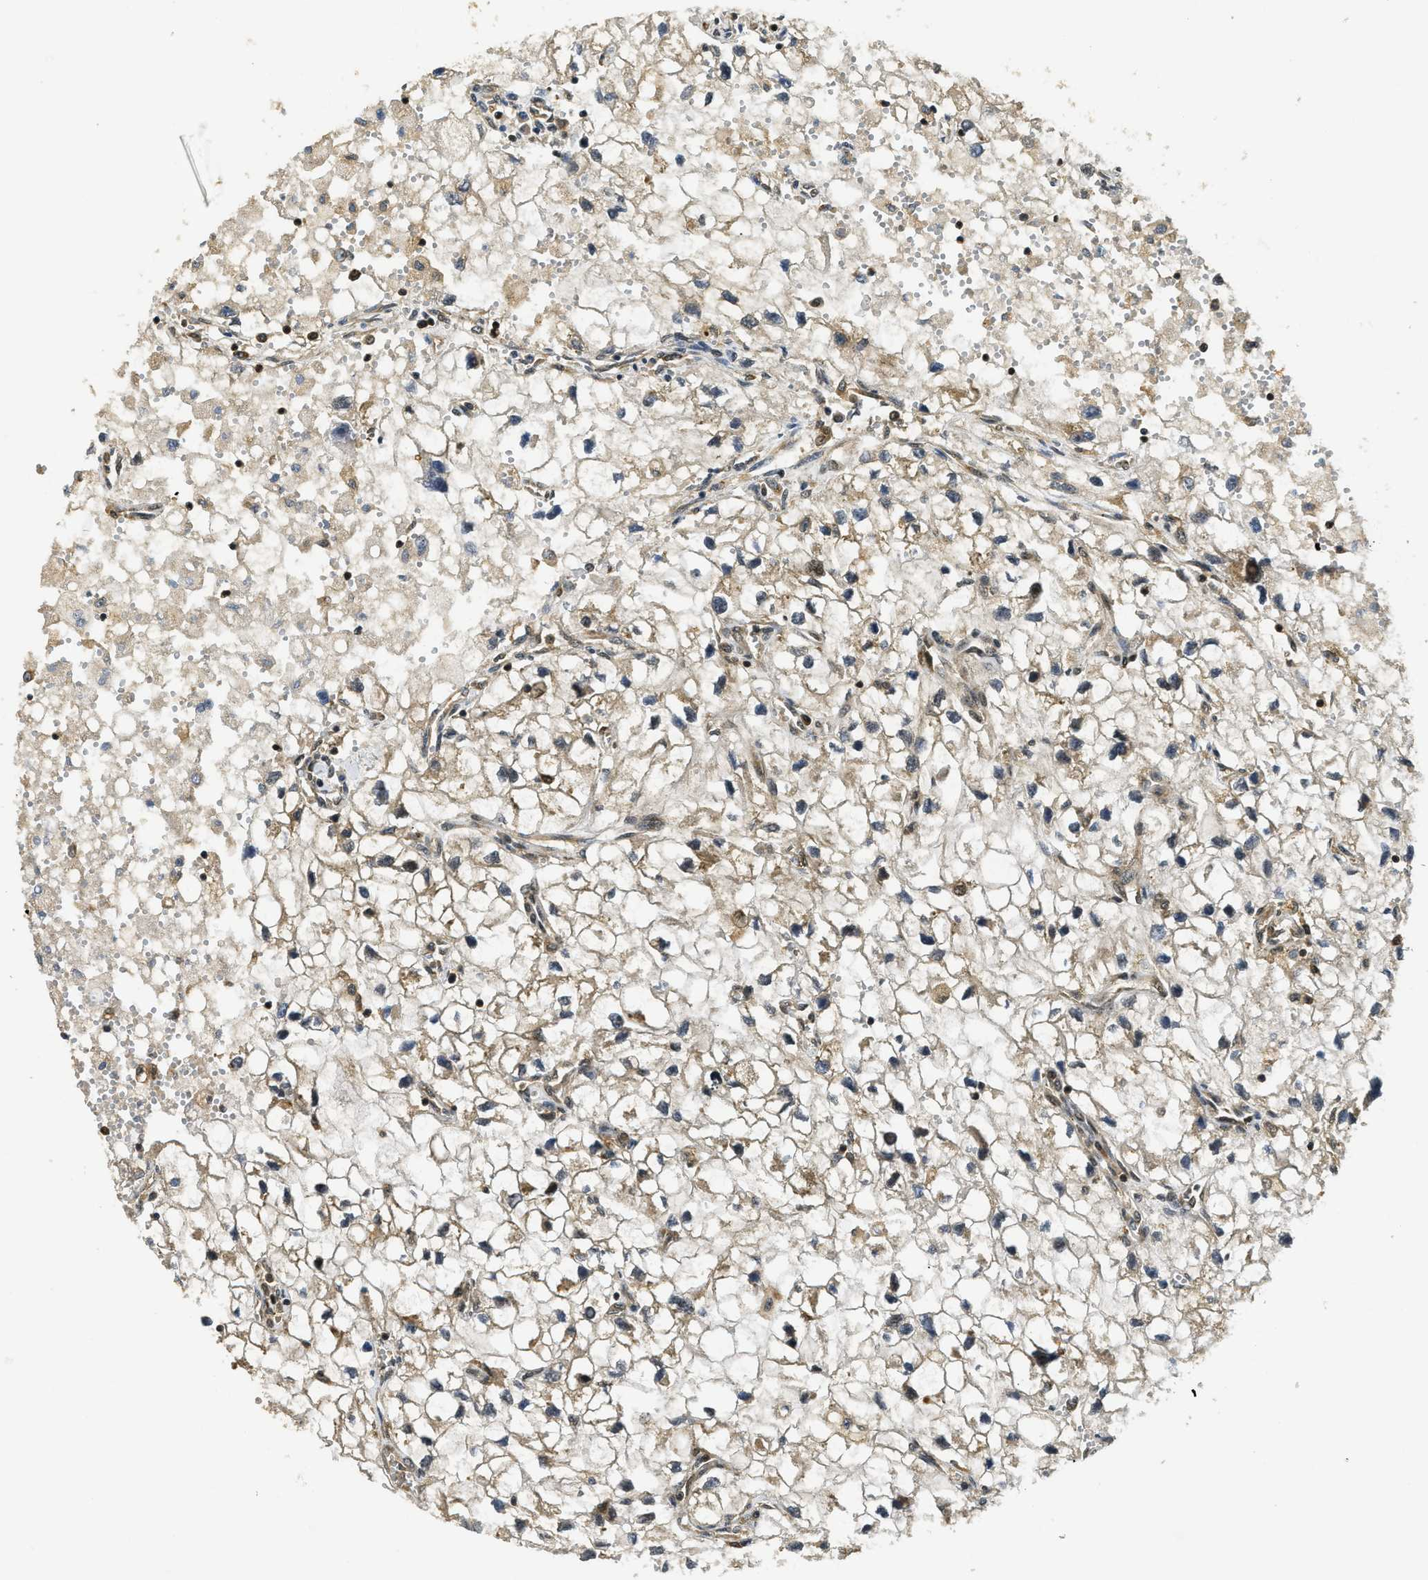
{"staining": {"intensity": "weak", "quantity": ">75%", "location": "cytoplasmic/membranous"}, "tissue": "renal cancer", "cell_type": "Tumor cells", "image_type": "cancer", "snomed": [{"axis": "morphology", "description": "Adenocarcinoma, NOS"}, {"axis": "topography", "description": "Kidney"}], "caption": "Weak cytoplasmic/membranous protein expression is identified in about >75% of tumor cells in renal cancer (adenocarcinoma). (Stains: DAB in brown, nuclei in blue, Microscopy: brightfield microscopy at high magnification).", "gene": "ADSL", "patient": {"sex": "female", "age": 70}}